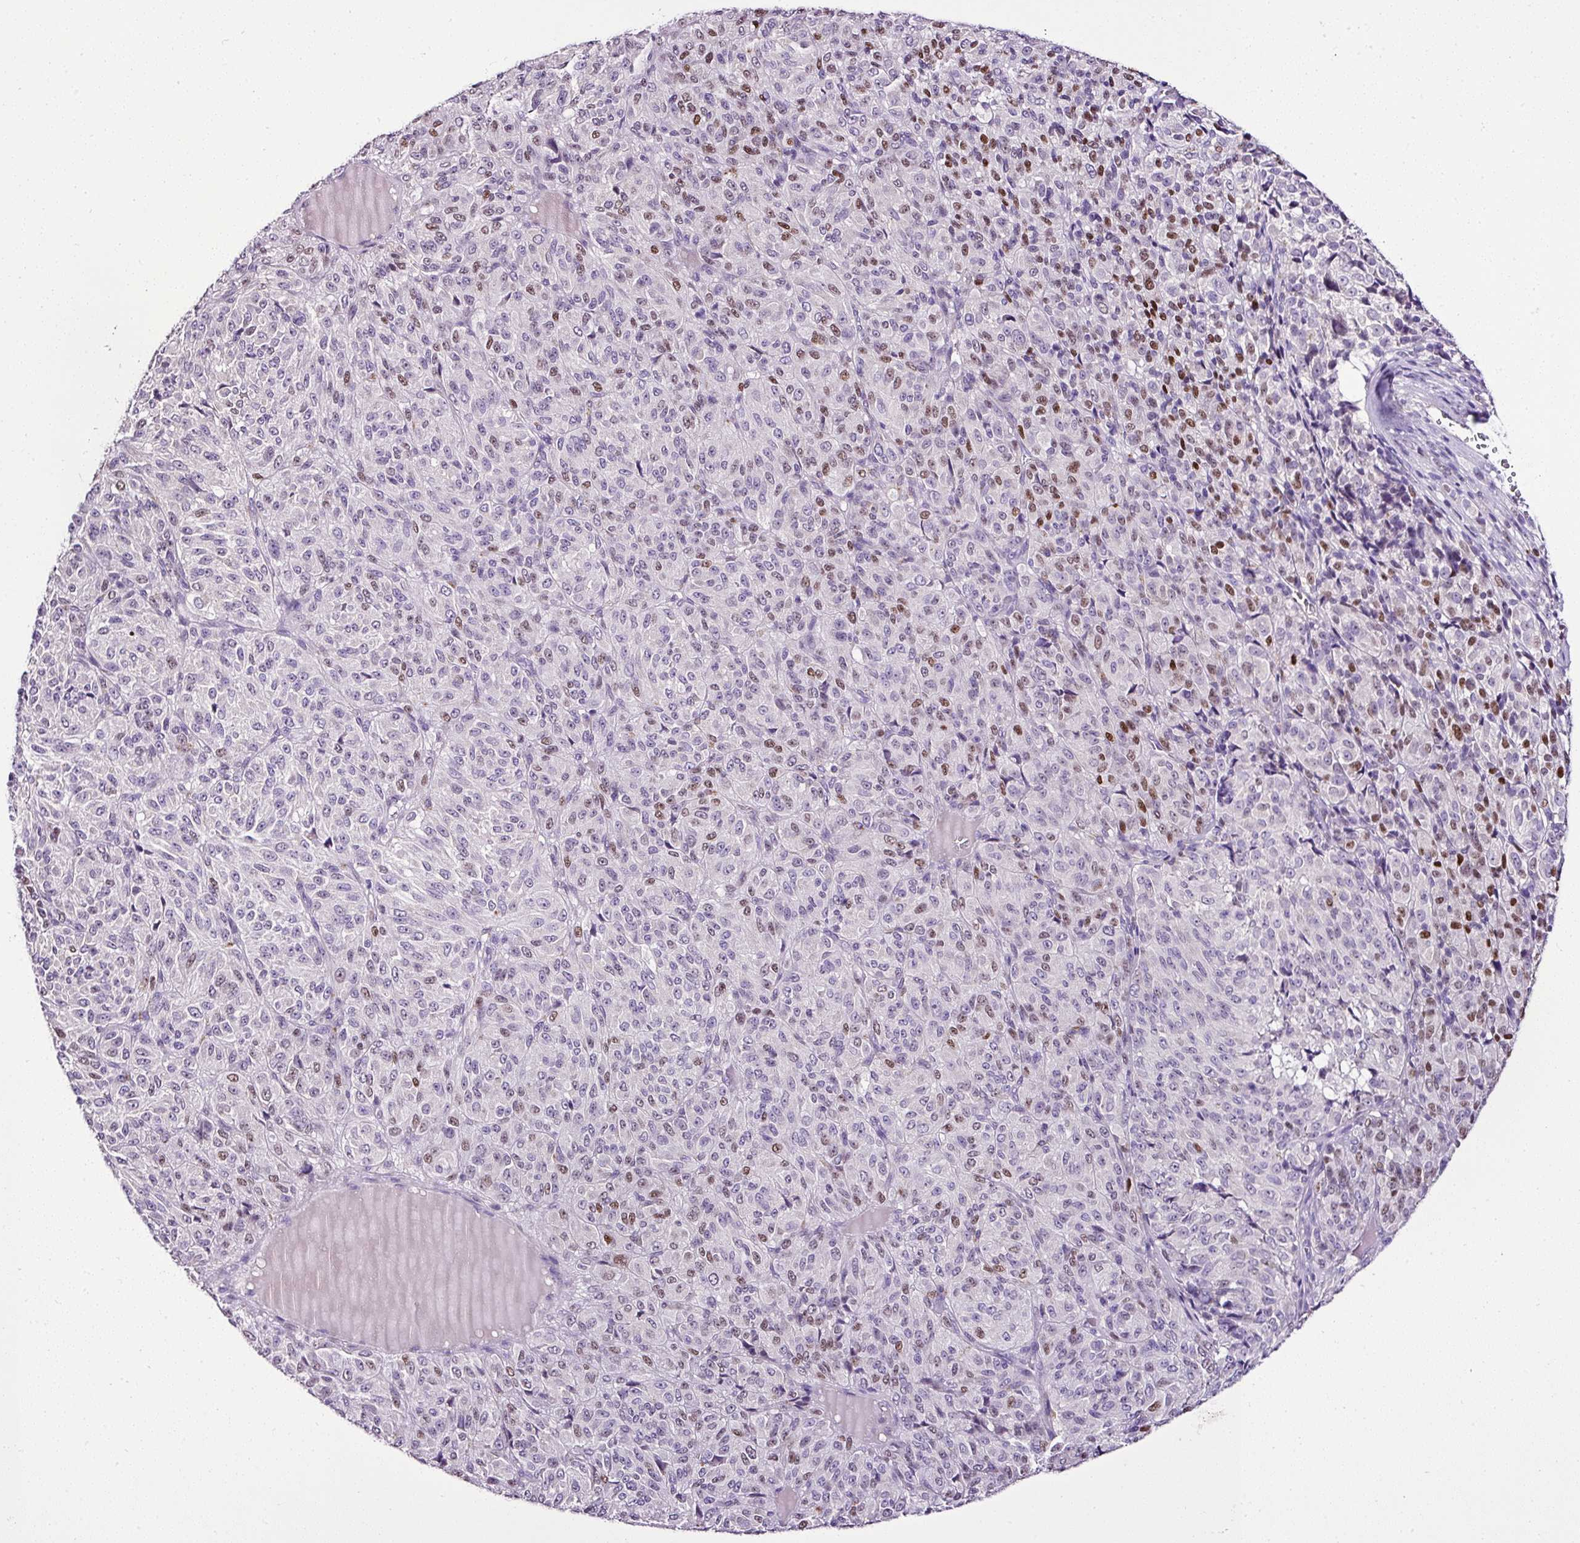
{"staining": {"intensity": "moderate", "quantity": "25%-75%", "location": "nuclear"}, "tissue": "melanoma", "cell_type": "Tumor cells", "image_type": "cancer", "snomed": [{"axis": "morphology", "description": "Malignant melanoma, Metastatic site"}, {"axis": "topography", "description": "Brain"}], "caption": "An IHC image of neoplastic tissue is shown. Protein staining in brown labels moderate nuclear positivity in melanoma within tumor cells.", "gene": "ESR1", "patient": {"sex": "female", "age": 56}}